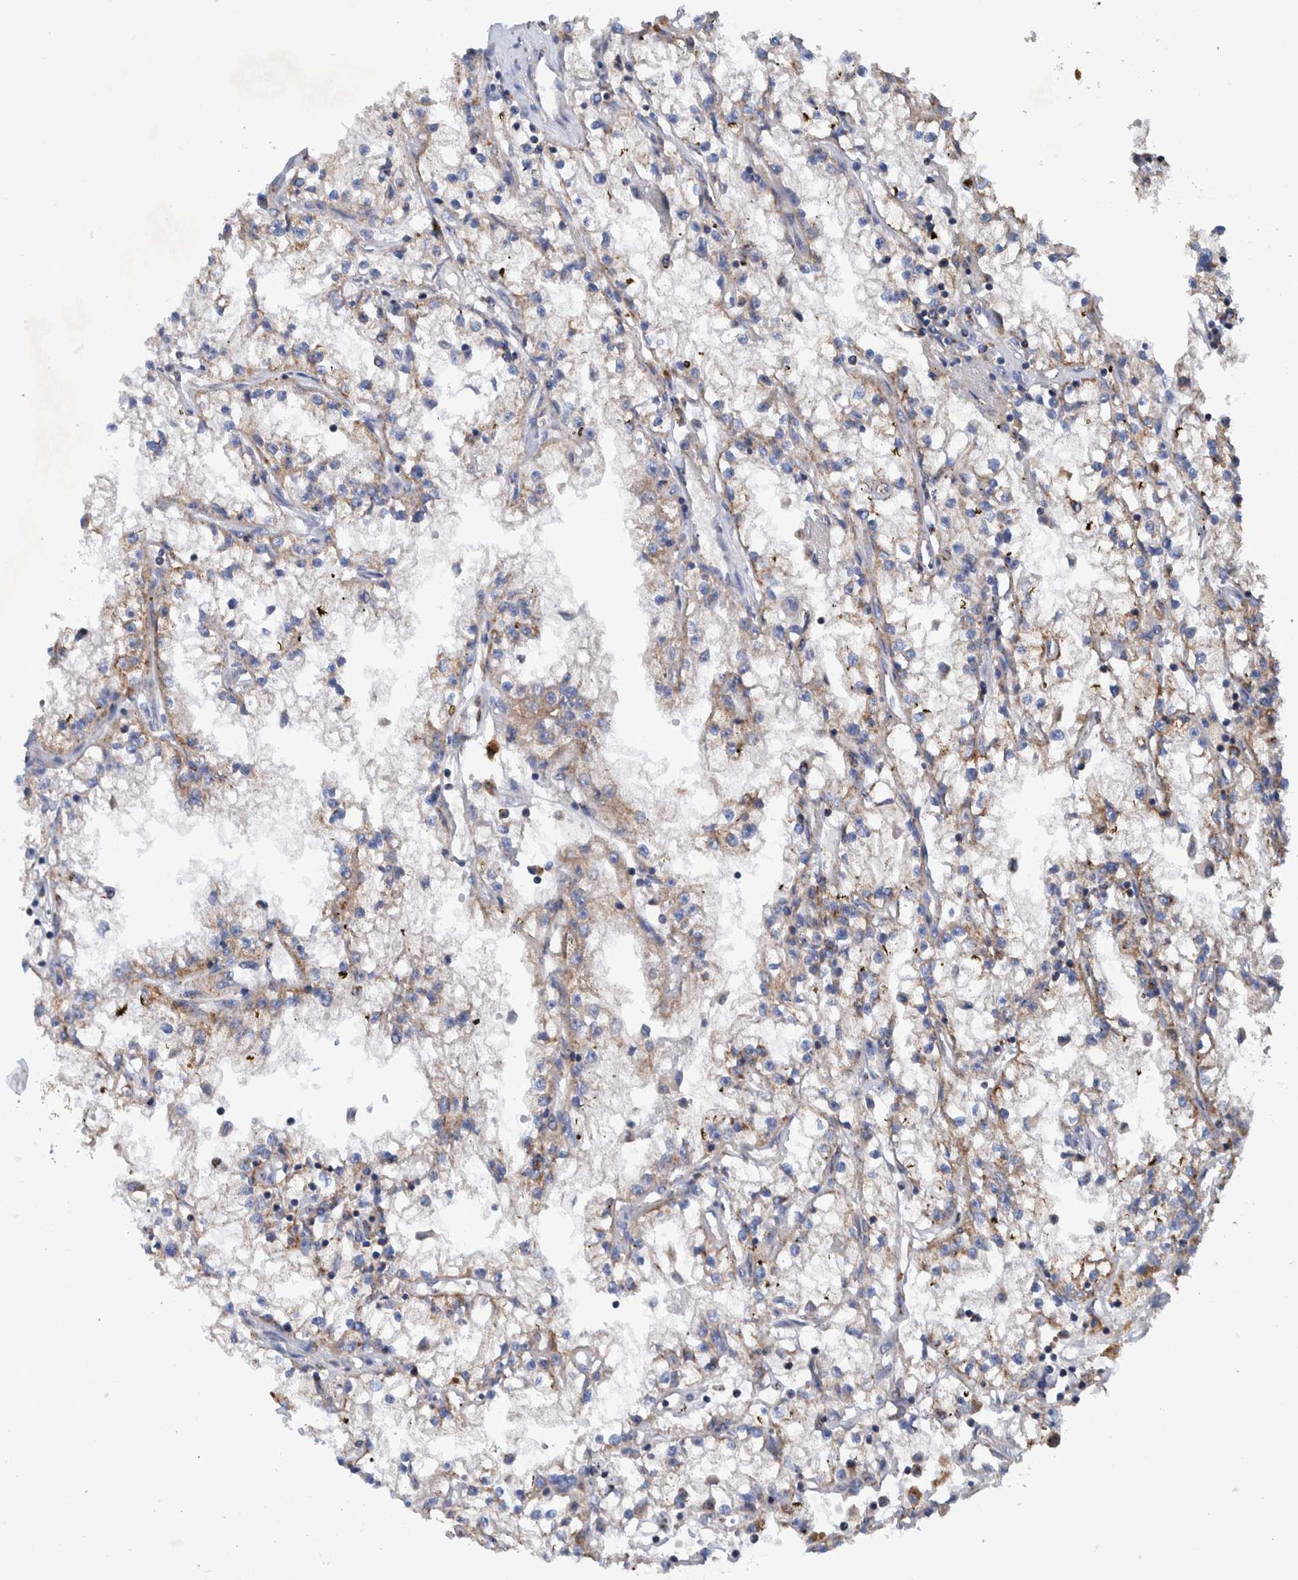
{"staining": {"intensity": "negative", "quantity": "none", "location": "none"}, "tissue": "renal cancer", "cell_type": "Tumor cells", "image_type": "cancer", "snomed": [{"axis": "morphology", "description": "Adenocarcinoma, NOS"}, {"axis": "topography", "description": "Kidney"}], "caption": "This is a micrograph of IHC staining of renal cancer (adenocarcinoma), which shows no positivity in tumor cells.", "gene": "DECR1", "patient": {"sex": "male", "age": 56}}